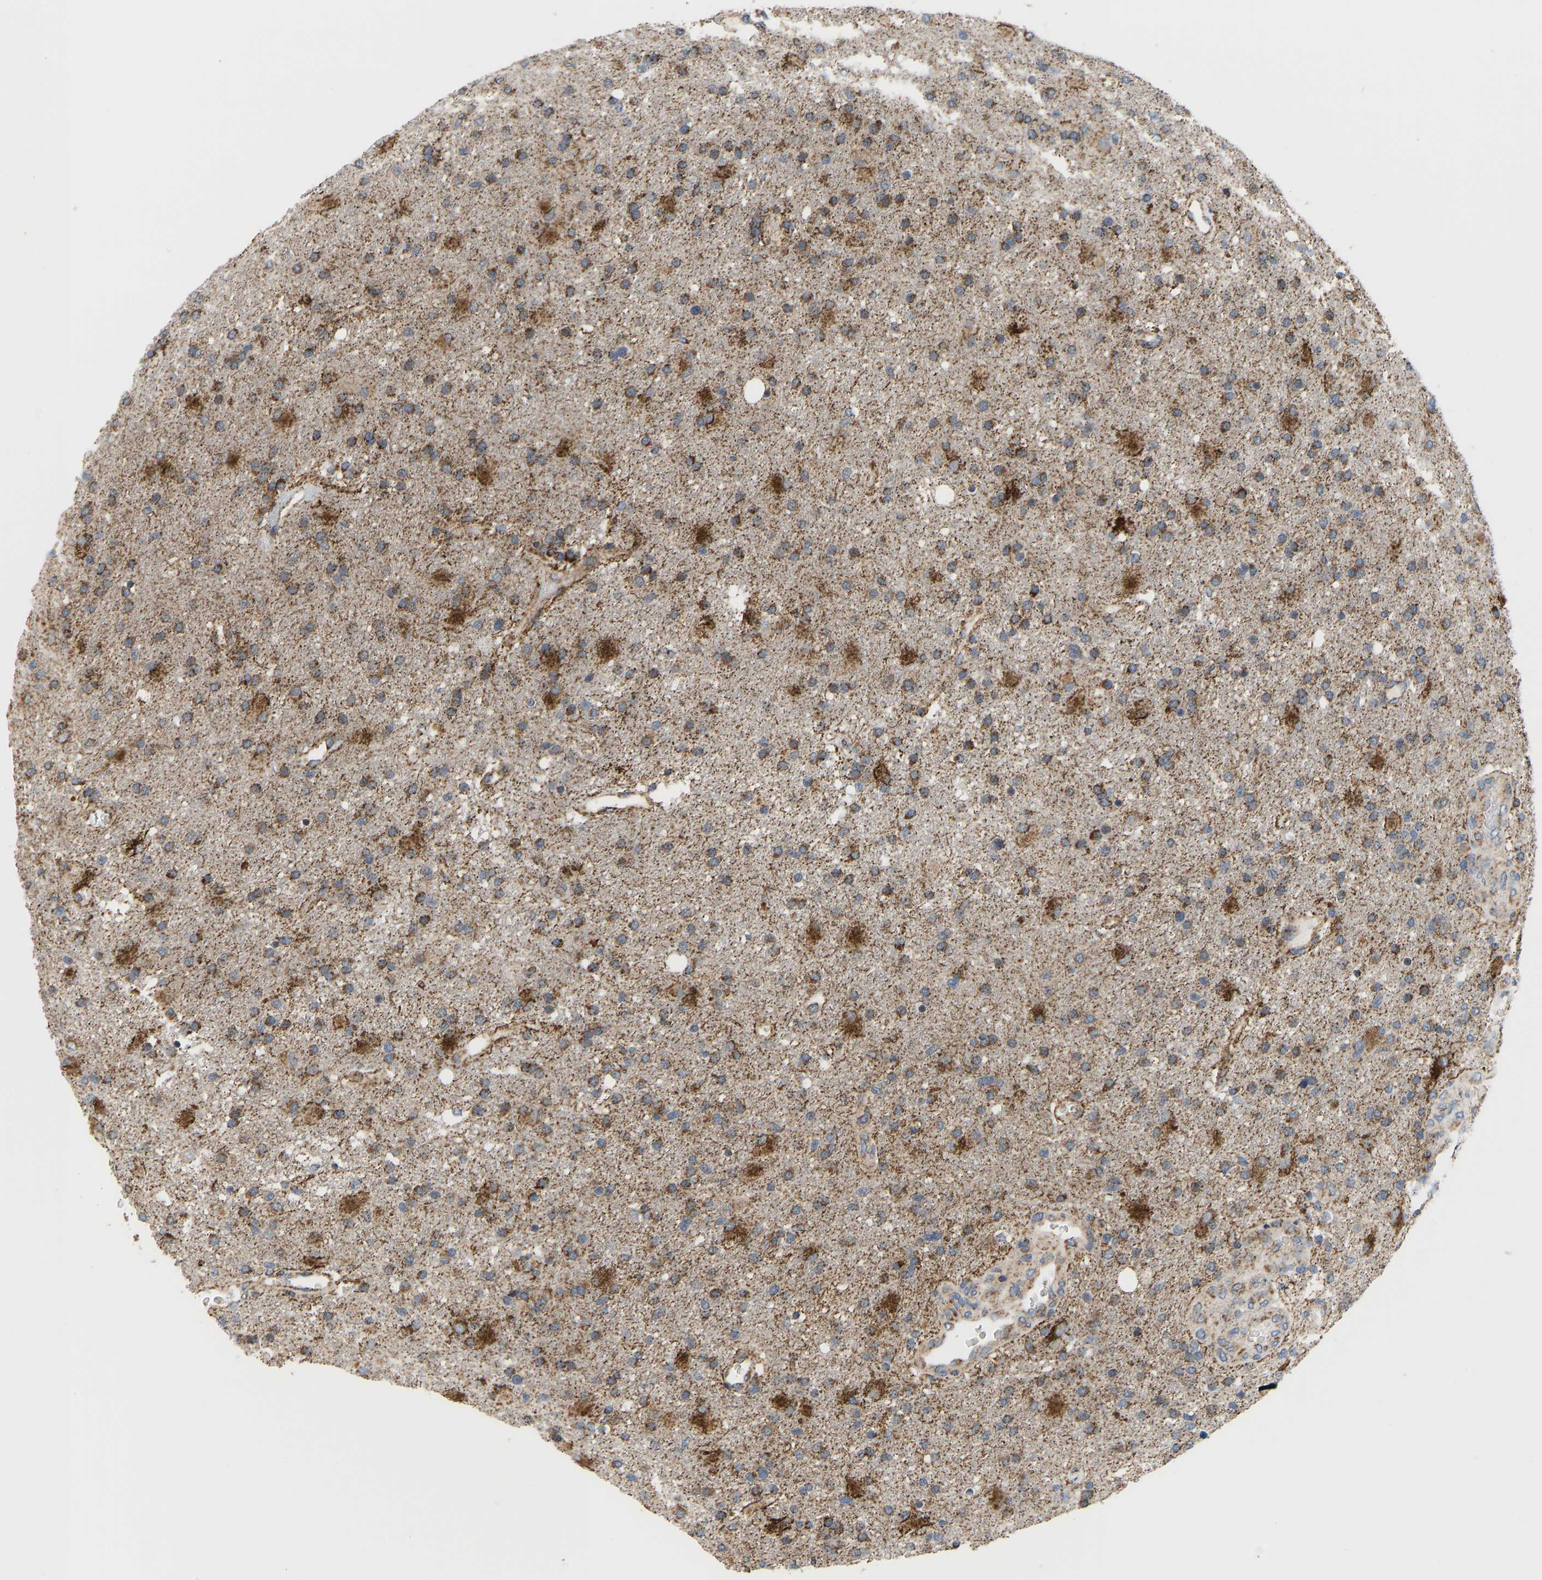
{"staining": {"intensity": "strong", "quantity": ">75%", "location": "cytoplasmic/membranous"}, "tissue": "glioma", "cell_type": "Tumor cells", "image_type": "cancer", "snomed": [{"axis": "morphology", "description": "Glioma, malignant, High grade"}, {"axis": "topography", "description": "Brain"}], "caption": "Malignant glioma (high-grade) tissue reveals strong cytoplasmic/membranous positivity in about >75% of tumor cells, visualized by immunohistochemistry.", "gene": "GPSM2", "patient": {"sex": "male", "age": 72}}